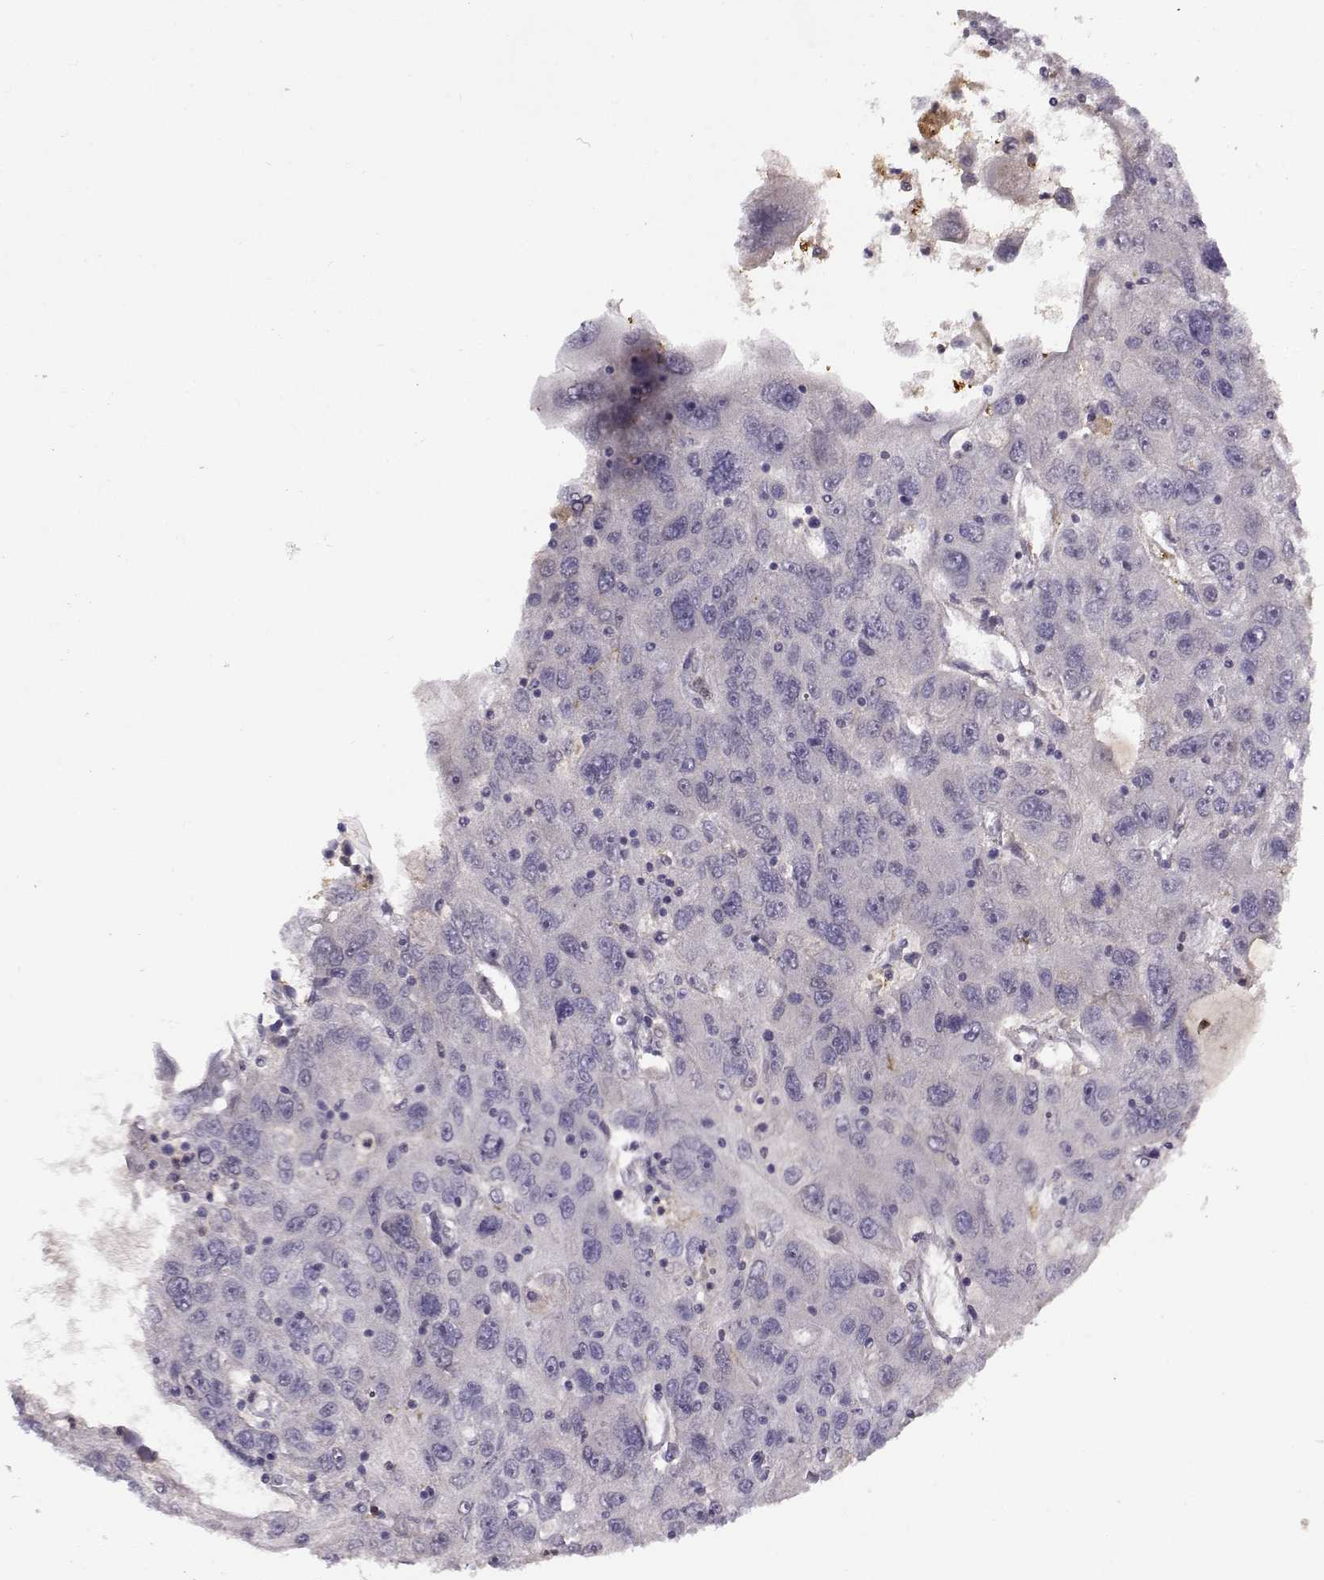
{"staining": {"intensity": "negative", "quantity": "none", "location": "none"}, "tissue": "stomach cancer", "cell_type": "Tumor cells", "image_type": "cancer", "snomed": [{"axis": "morphology", "description": "Adenocarcinoma, NOS"}, {"axis": "topography", "description": "Stomach"}], "caption": "The image exhibits no staining of tumor cells in stomach cancer (adenocarcinoma).", "gene": "UCP3", "patient": {"sex": "male", "age": 56}}